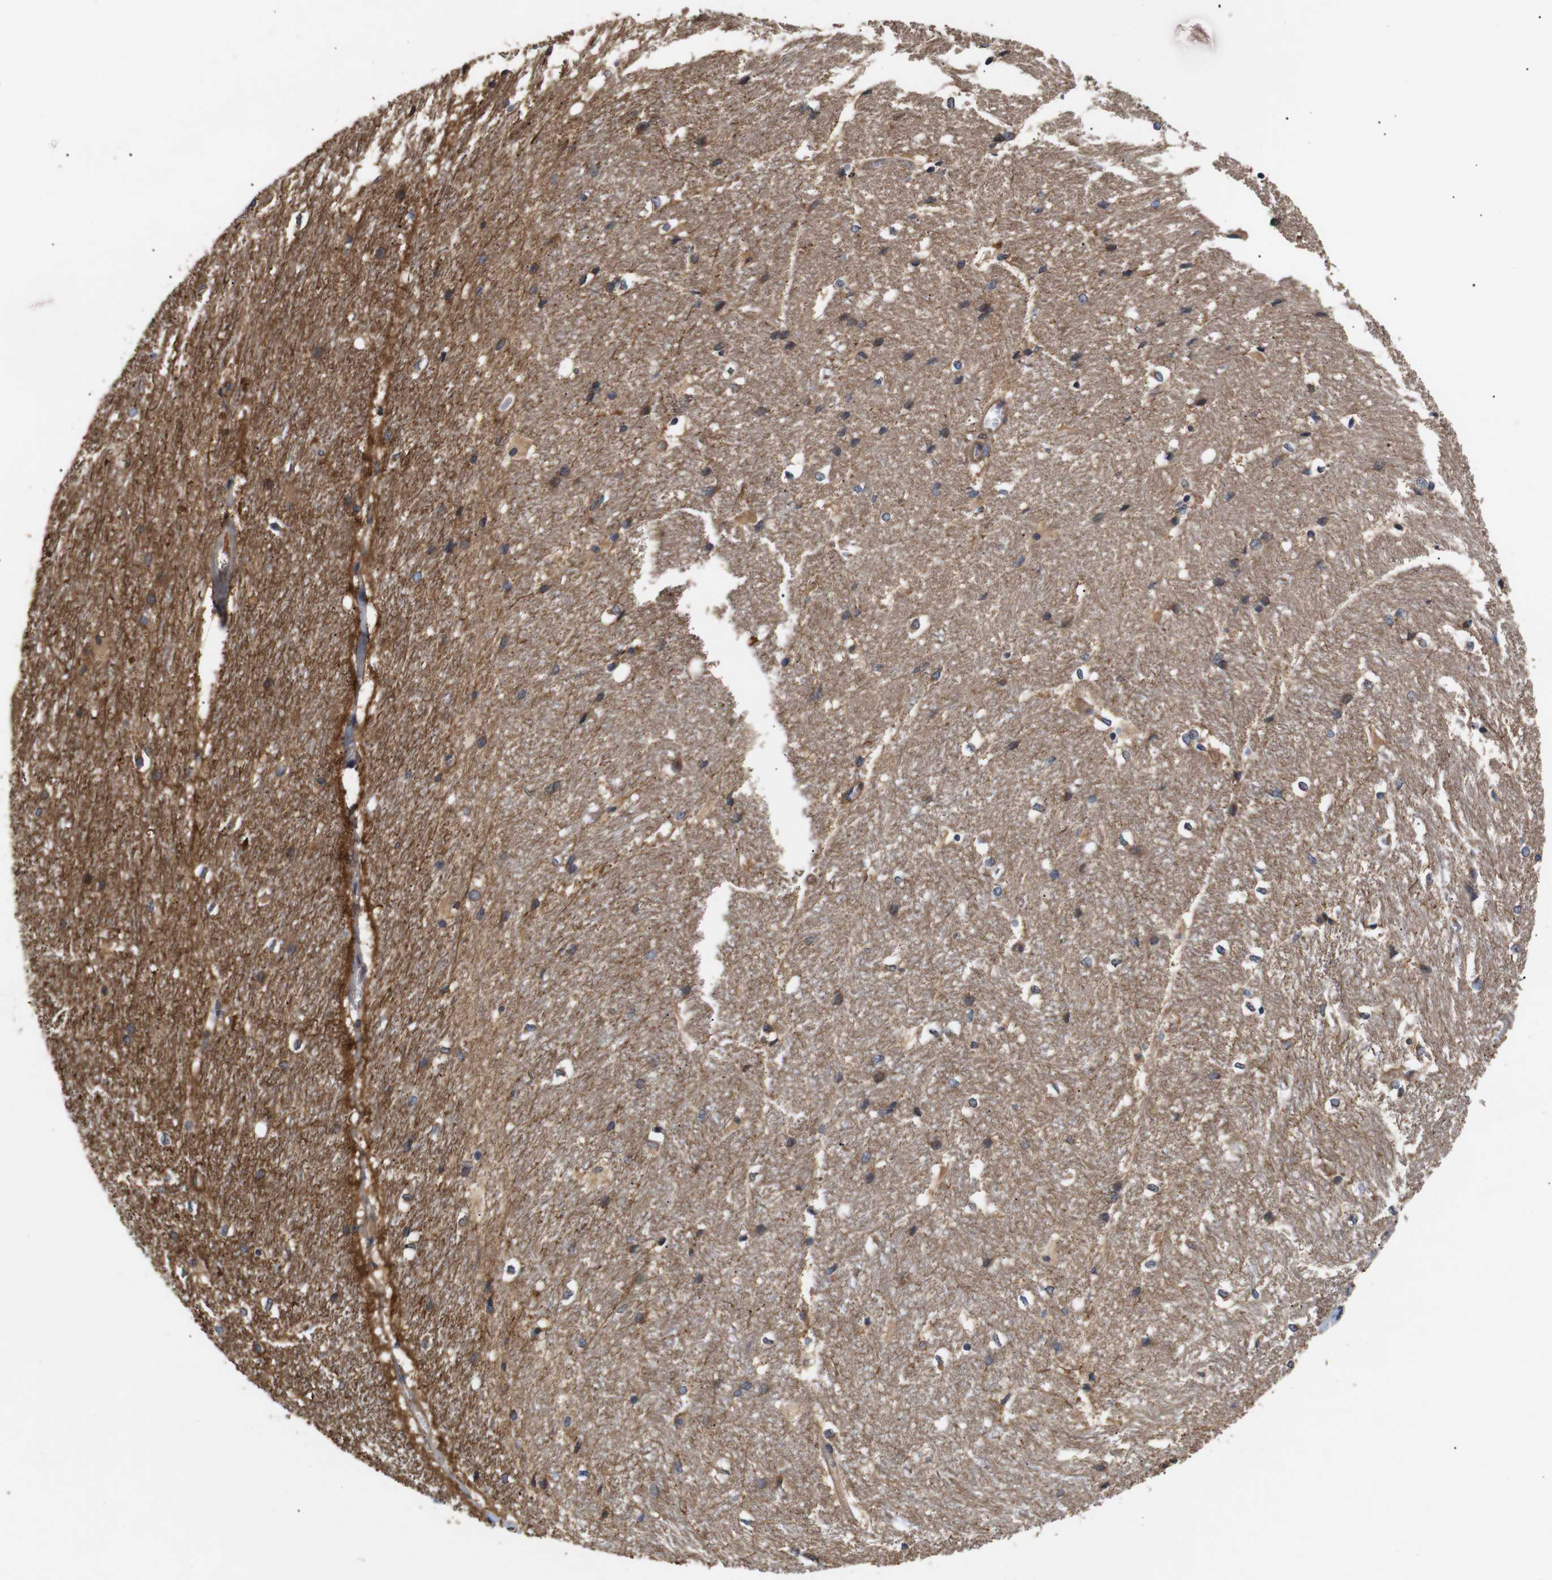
{"staining": {"intensity": "moderate", "quantity": "<25%", "location": "cytoplasmic/membranous"}, "tissue": "hippocampus", "cell_type": "Glial cells", "image_type": "normal", "snomed": [{"axis": "morphology", "description": "Normal tissue, NOS"}, {"axis": "topography", "description": "Hippocampus"}], "caption": "Normal hippocampus reveals moderate cytoplasmic/membranous positivity in about <25% of glial cells (Stains: DAB (3,3'-diaminobenzidine) in brown, nuclei in blue, Microscopy: brightfield microscopy at high magnification)..", "gene": "DDR1", "patient": {"sex": "female", "age": 19}}